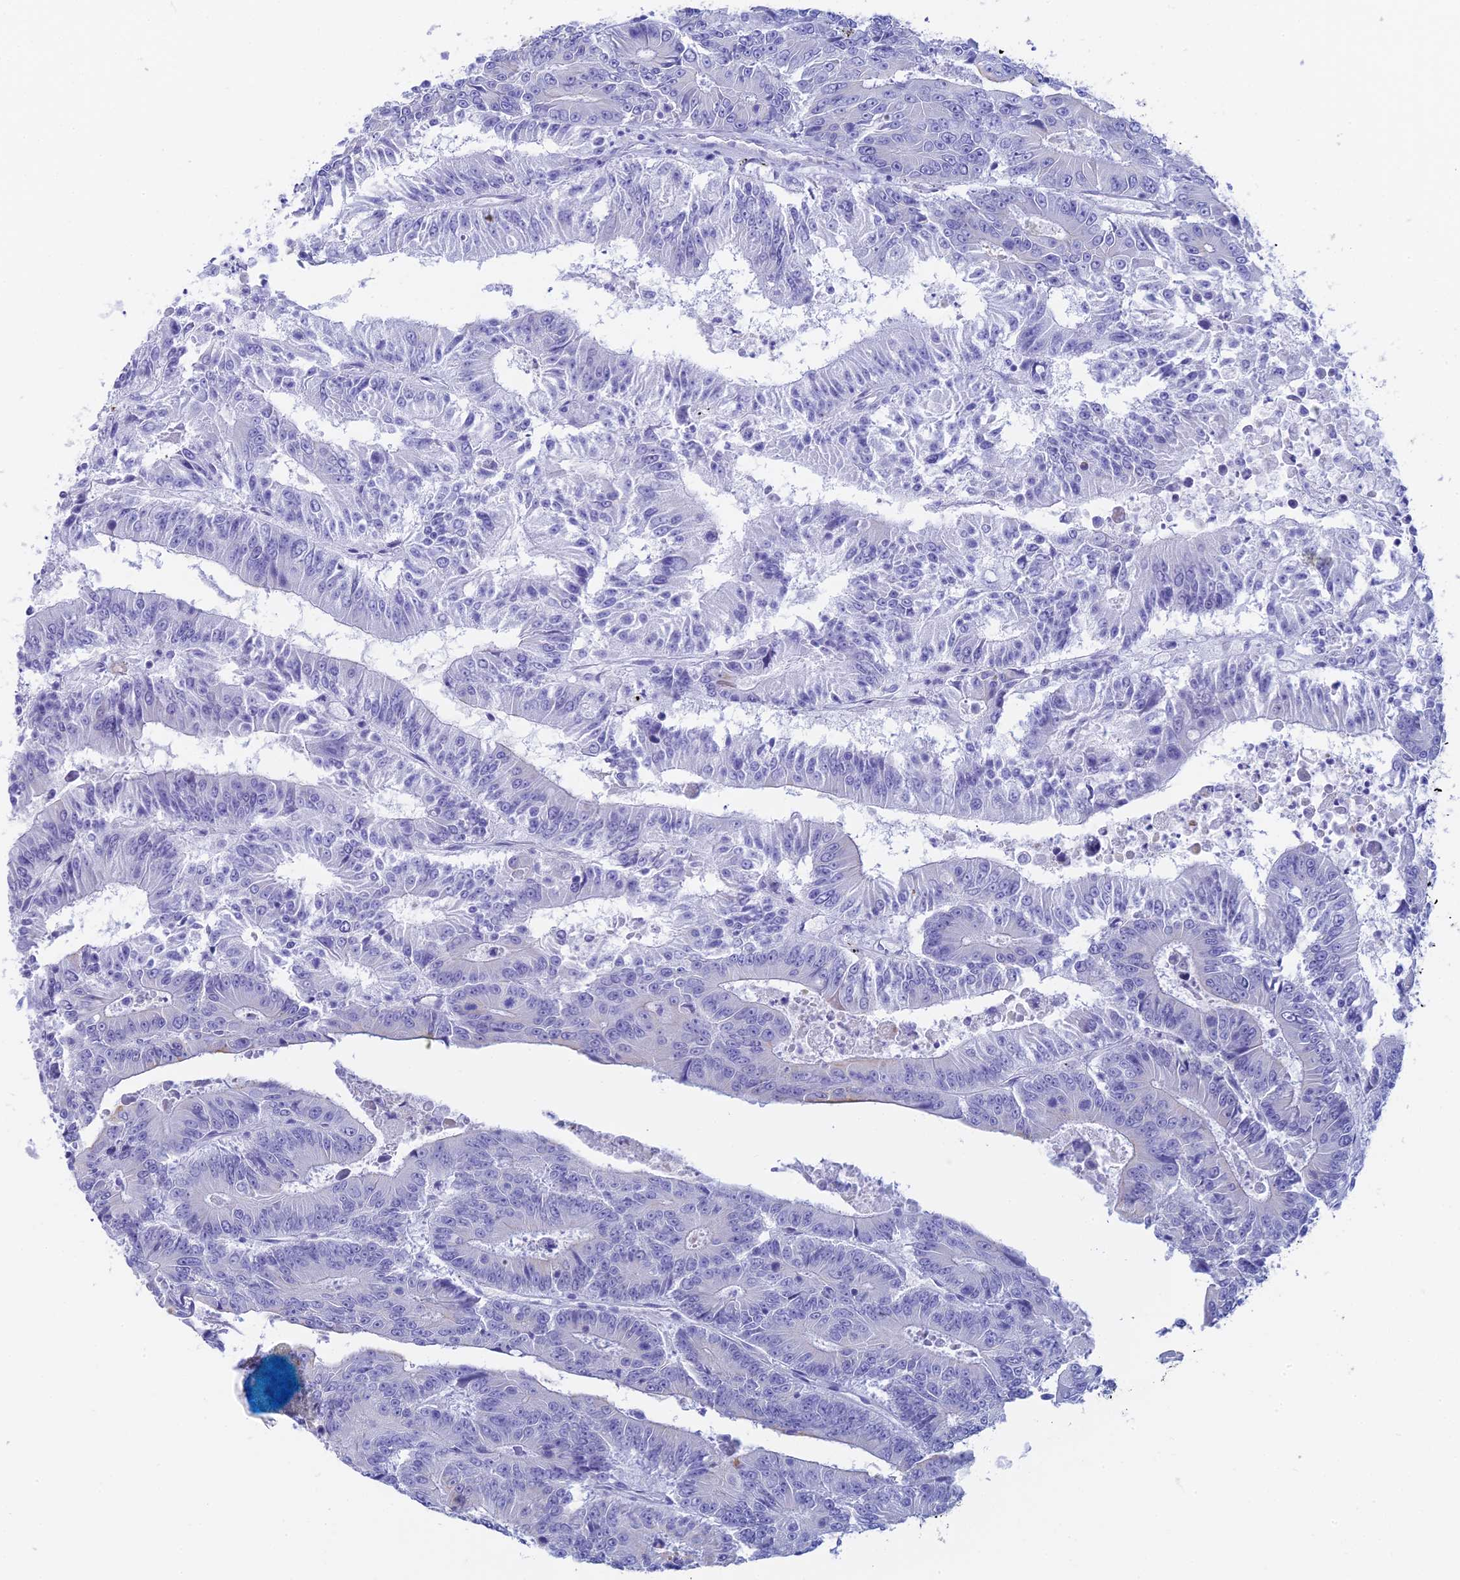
{"staining": {"intensity": "negative", "quantity": "none", "location": "none"}, "tissue": "colorectal cancer", "cell_type": "Tumor cells", "image_type": "cancer", "snomed": [{"axis": "morphology", "description": "Adenocarcinoma, NOS"}, {"axis": "topography", "description": "Colon"}], "caption": "Immunohistochemical staining of adenocarcinoma (colorectal) demonstrates no significant positivity in tumor cells.", "gene": "CEP152", "patient": {"sex": "male", "age": 83}}